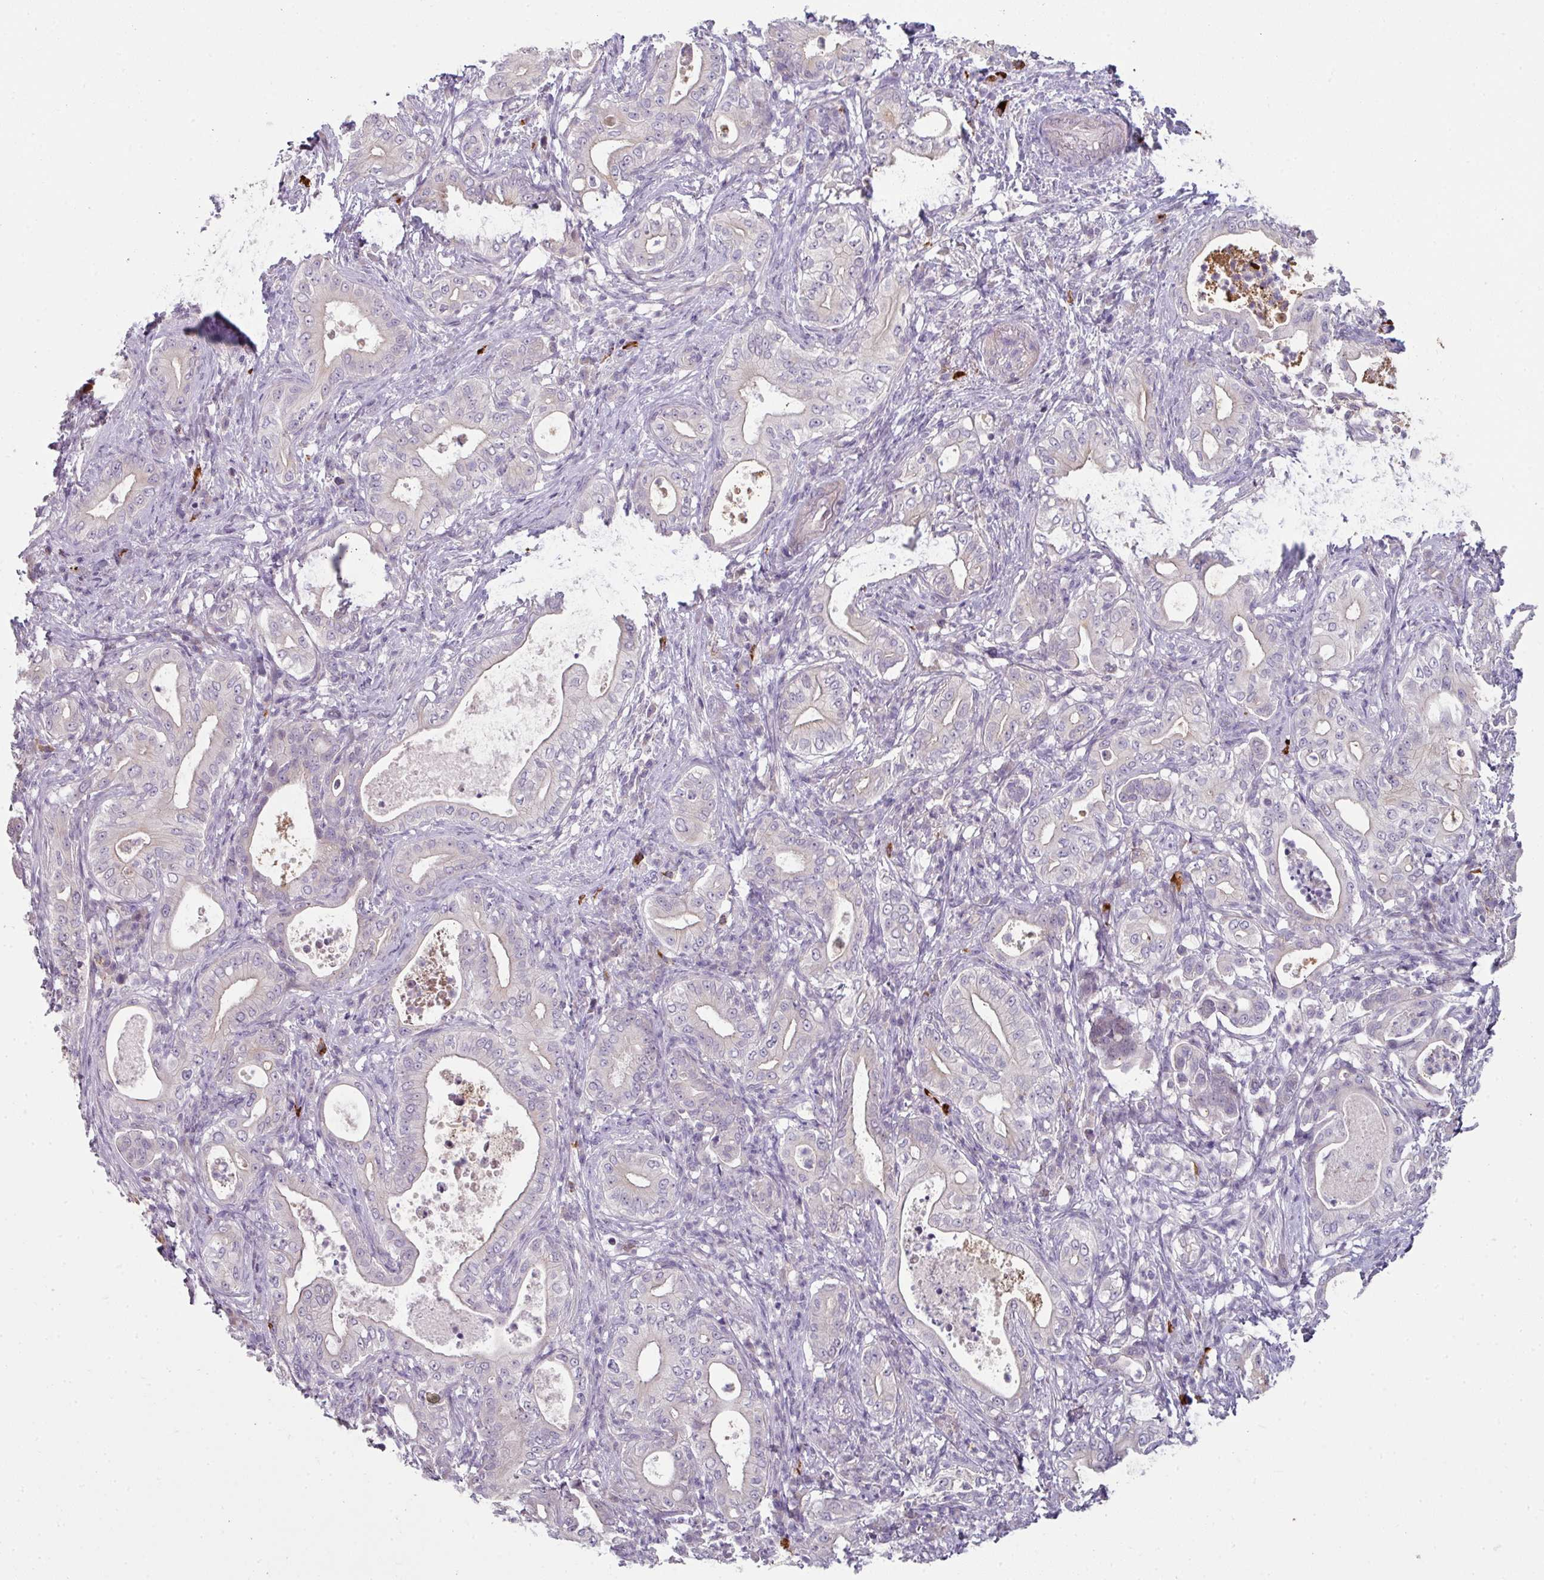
{"staining": {"intensity": "negative", "quantity": "none", "location": "none"}, "tissue": "pancreatic cancer", "cell_type": "Tumor cells", "image_type": "cancer", "snomed": [{"axis": "morphology", "description": "Adenocarcinoma, NOS"}, {"axis": "topography", "description": "Pancreas"}], "caption": "The immunohistochemistry photomicrograph has no significant positivity in tumor cells of pancreatic cancer (adenocarcinoma) tissue.", "gene": "FHAD1", "patient": {"sex": "male", "age": 71}}